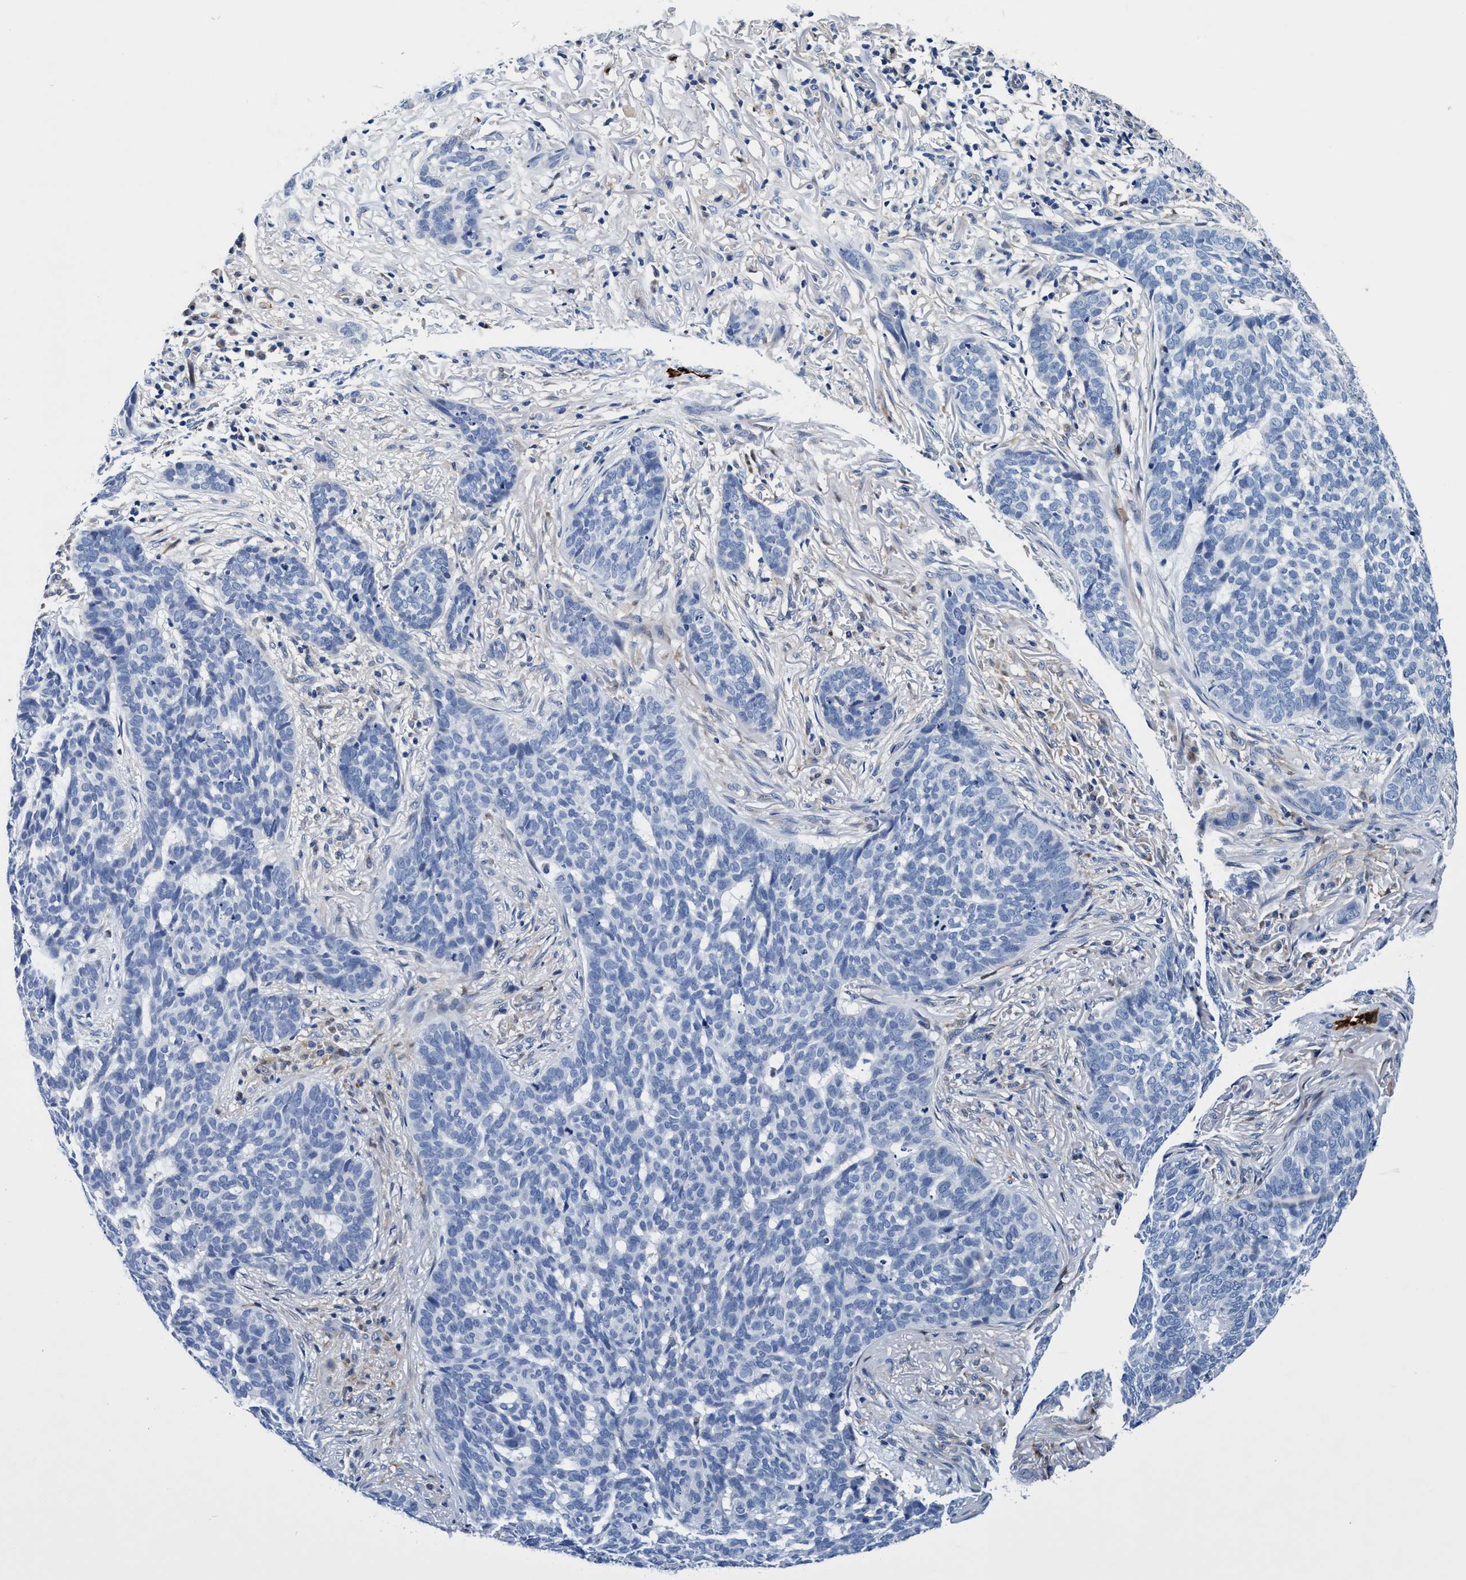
{"staining": {"intensity": "negative", "quantity": "none", "location": "none"}, "tissue": "skin cancer", "cell_type": "Tumor cells", "image_type": "cancer", "snomed": [{"axis": "morphology", "description": "Basal cell carcinoma"}, {"axis": "topography", "description": "Skin"}], "caption": "DAB immunohistochemical staining of human skin cancer (basal cell carcinoma) displays no significant positivity in tumor cells. The staining is performed using DAB (3,3'-diaminobenzidine) brown chromogen with nuclei counter-stained in using hematoxylin.", "gene": "UBALD2", "patient": {"sex": "male", "age": 85}}